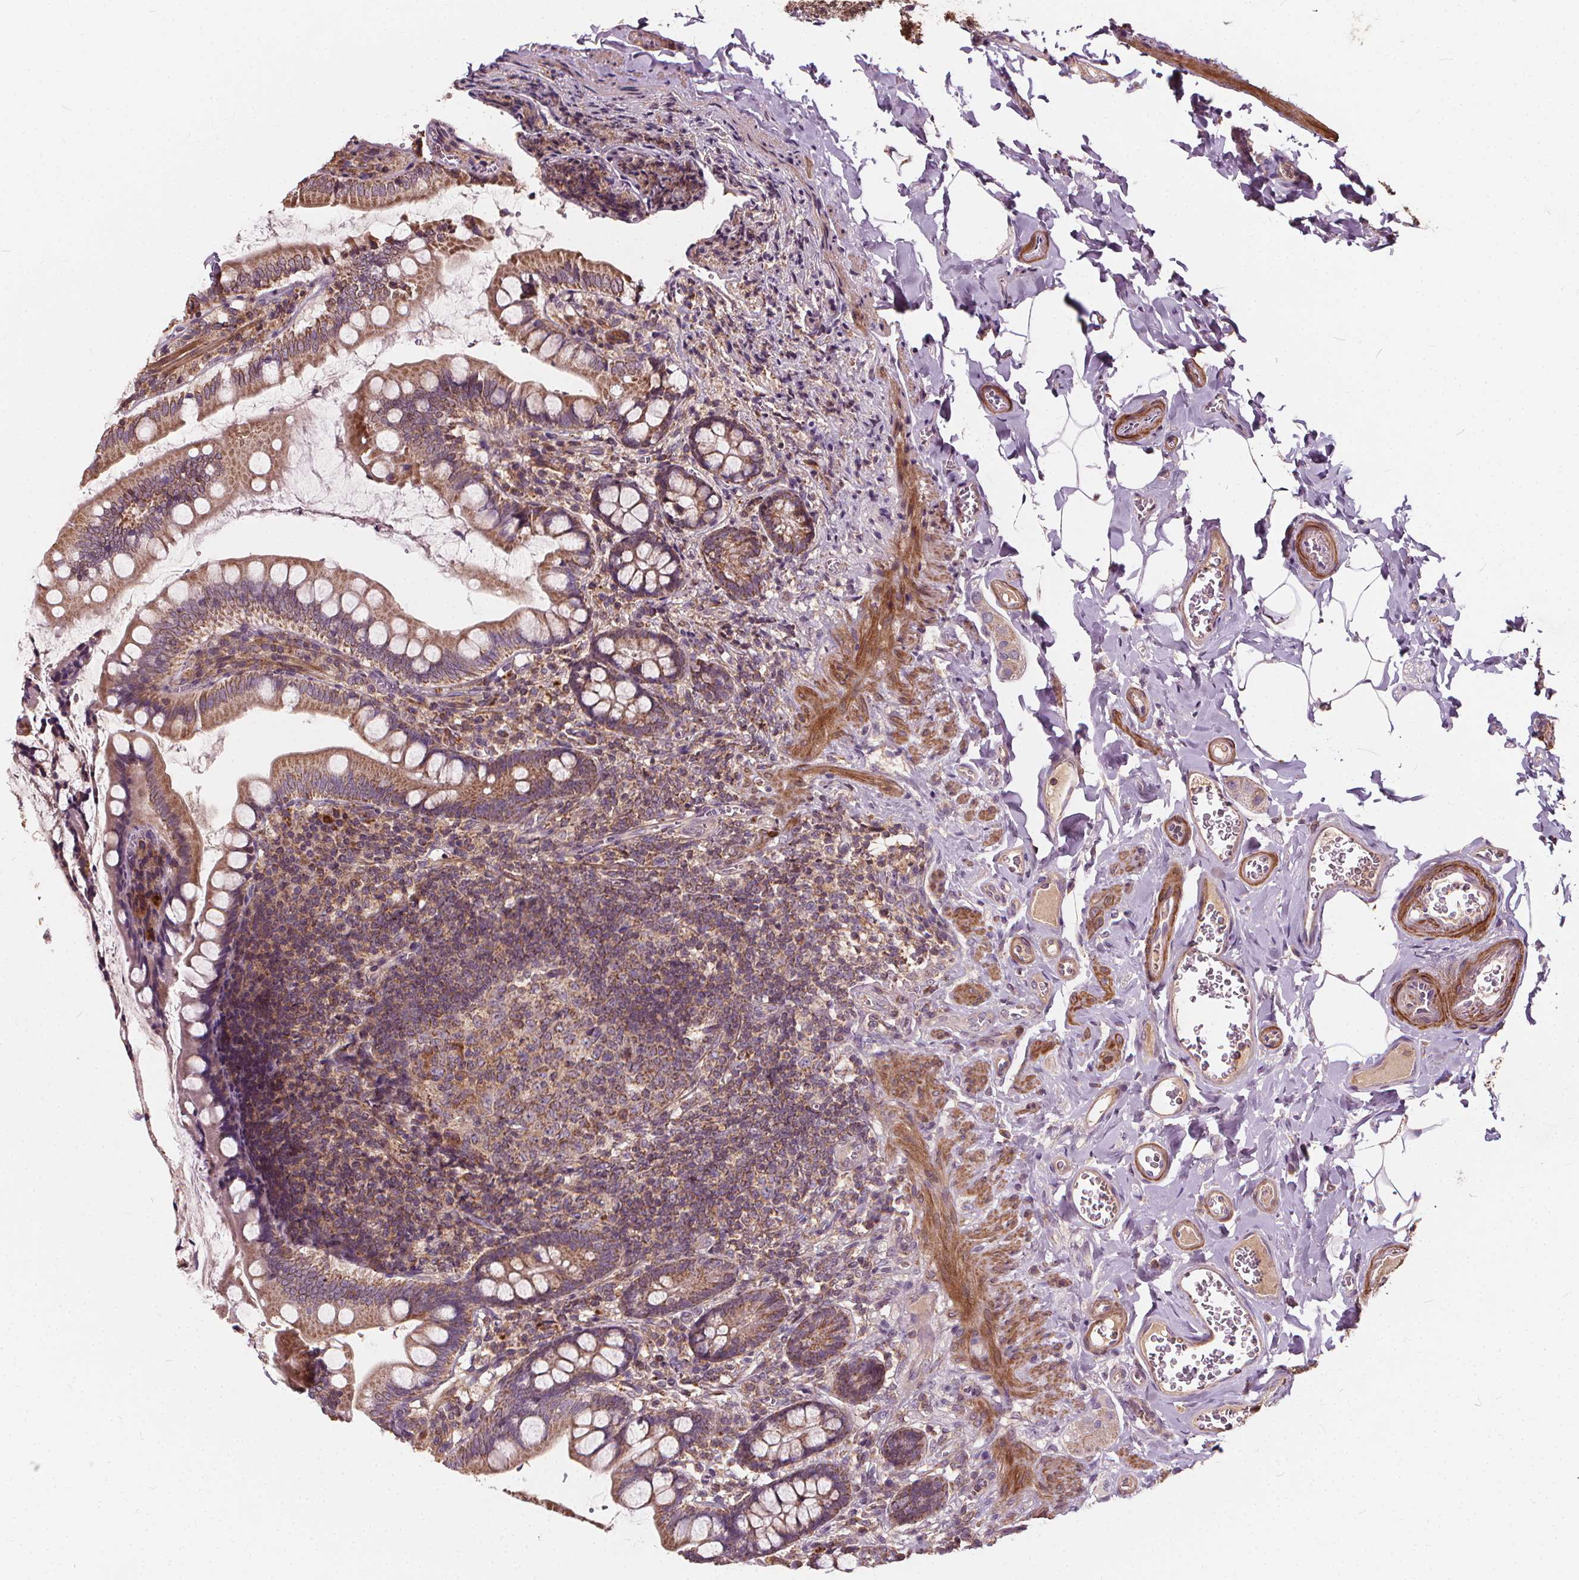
{"staining": {"intensity": "moderate", "quantity": "25%-75%", "location": "cytoplasmic/membranous"}, "tissue": "small intestine", "cell_type": "Glandular cells", "image_type": "normal", "snomed": [{"axis": "morphology", "description": "Normal tissue, NOS"}, {"axis": "topography", "description": "Small intestine"}], "caption": "Moderate cytoplasmic/membranous positivity is appreciated in approximately 25%-75% of glandular cells in normal small intestine. The staining was performed using DAB to visualize the protein expression in brown, while the nuclei were stained in blue with hematoxylin (Magnification: 20x).", "gene": "ORAI2", "patient": {"sex": "female", "age": 56}}